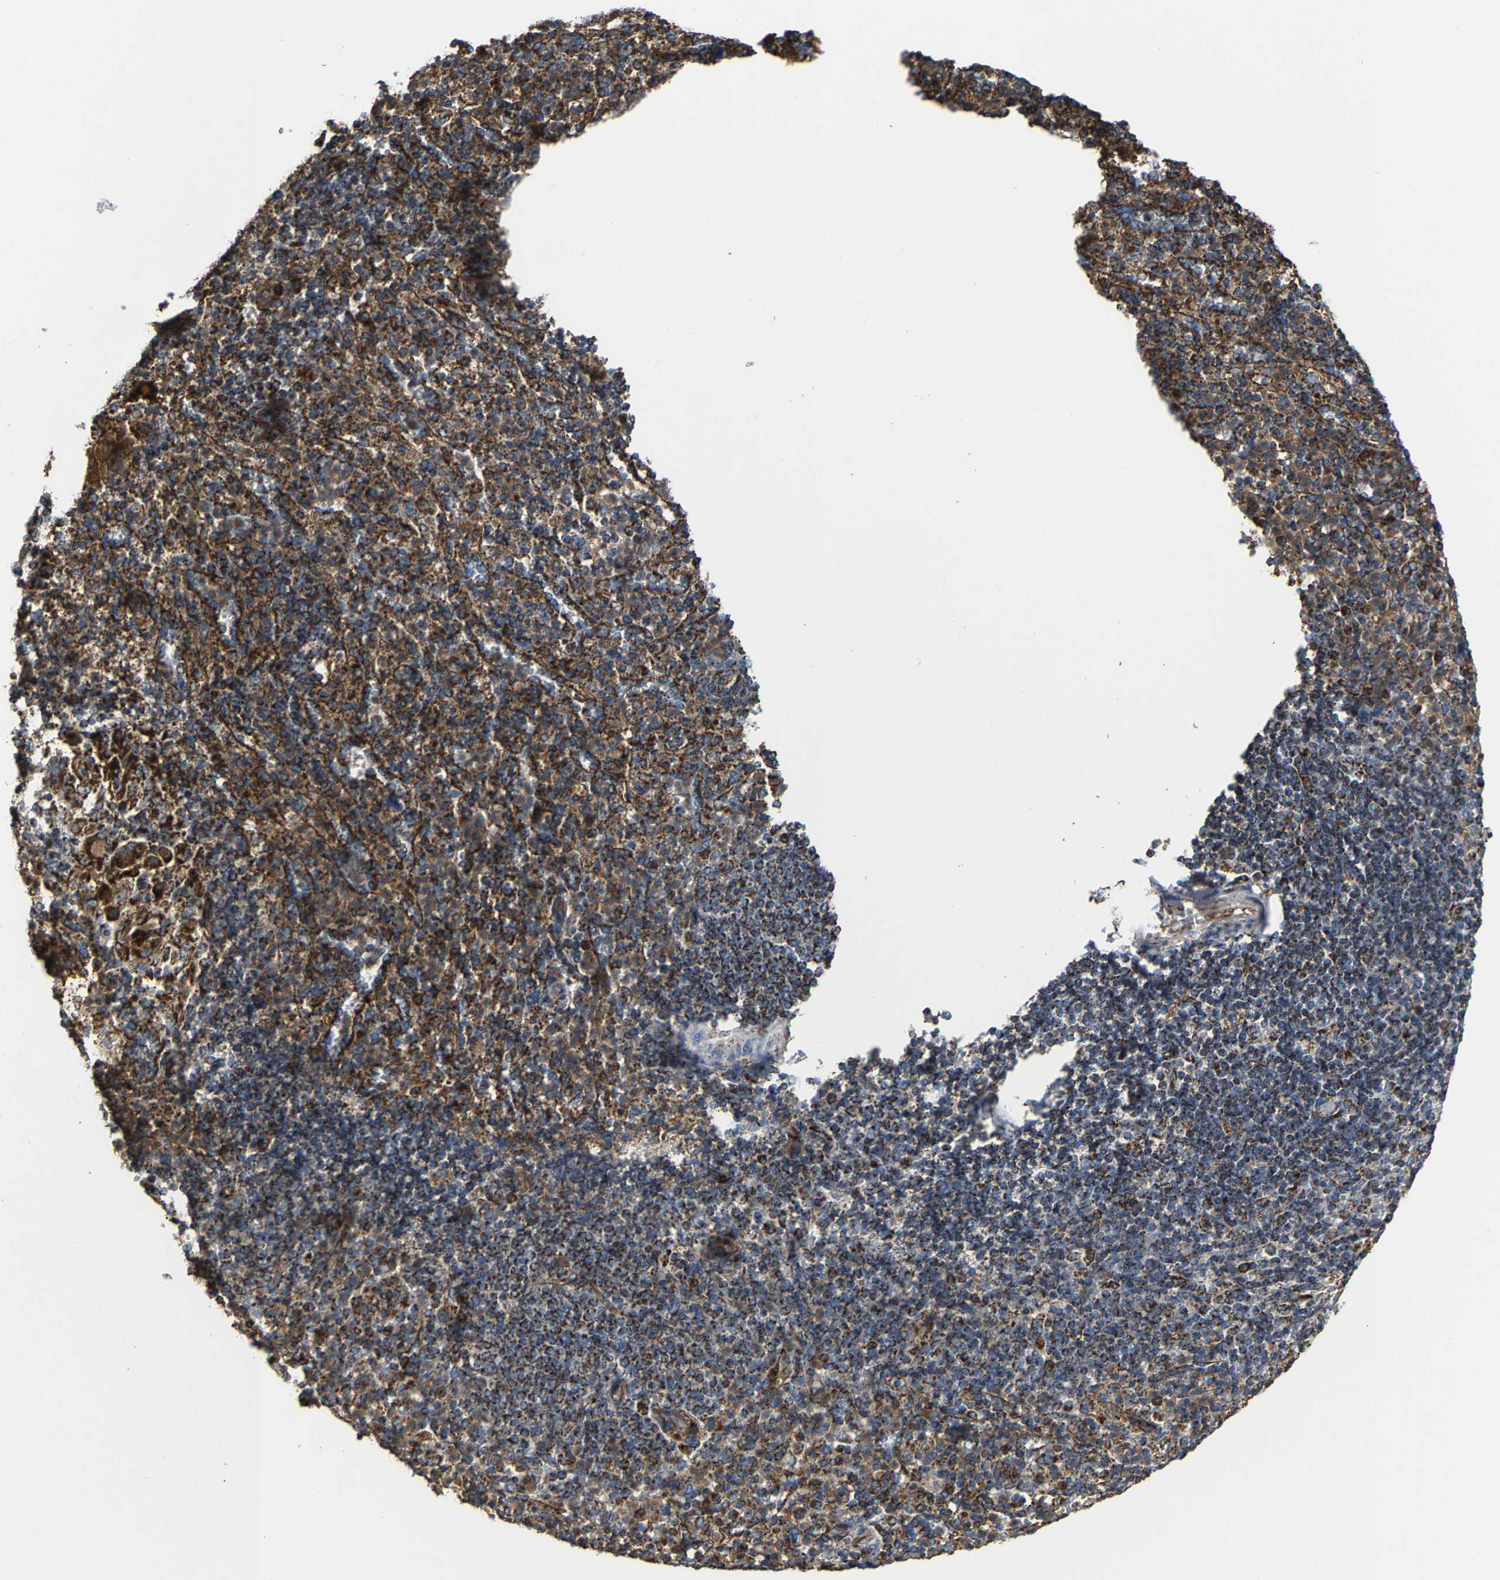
{"staining": {"intensity": "strong", "quantity": ">75%", "location": "cytoplasmic/membranous"}, "tissue": "spleen", "cell_type": "Cells in red pulp", "image_type": "normal", "snomed": [{"axis": "morphology", "description": "Normal tissue, NOS"}, {"axis": "topography", "description": "Spleen"}], "caption": "The photomicrograph exhibits immunohistochemical staining of unremarkable spleen. There is strong cytoplasmic/membranous positivity is appreciated in about >75% of cells in red pulp.", "gene": "NDUFV3", "patient": {"sex": "male", "age": 36}}